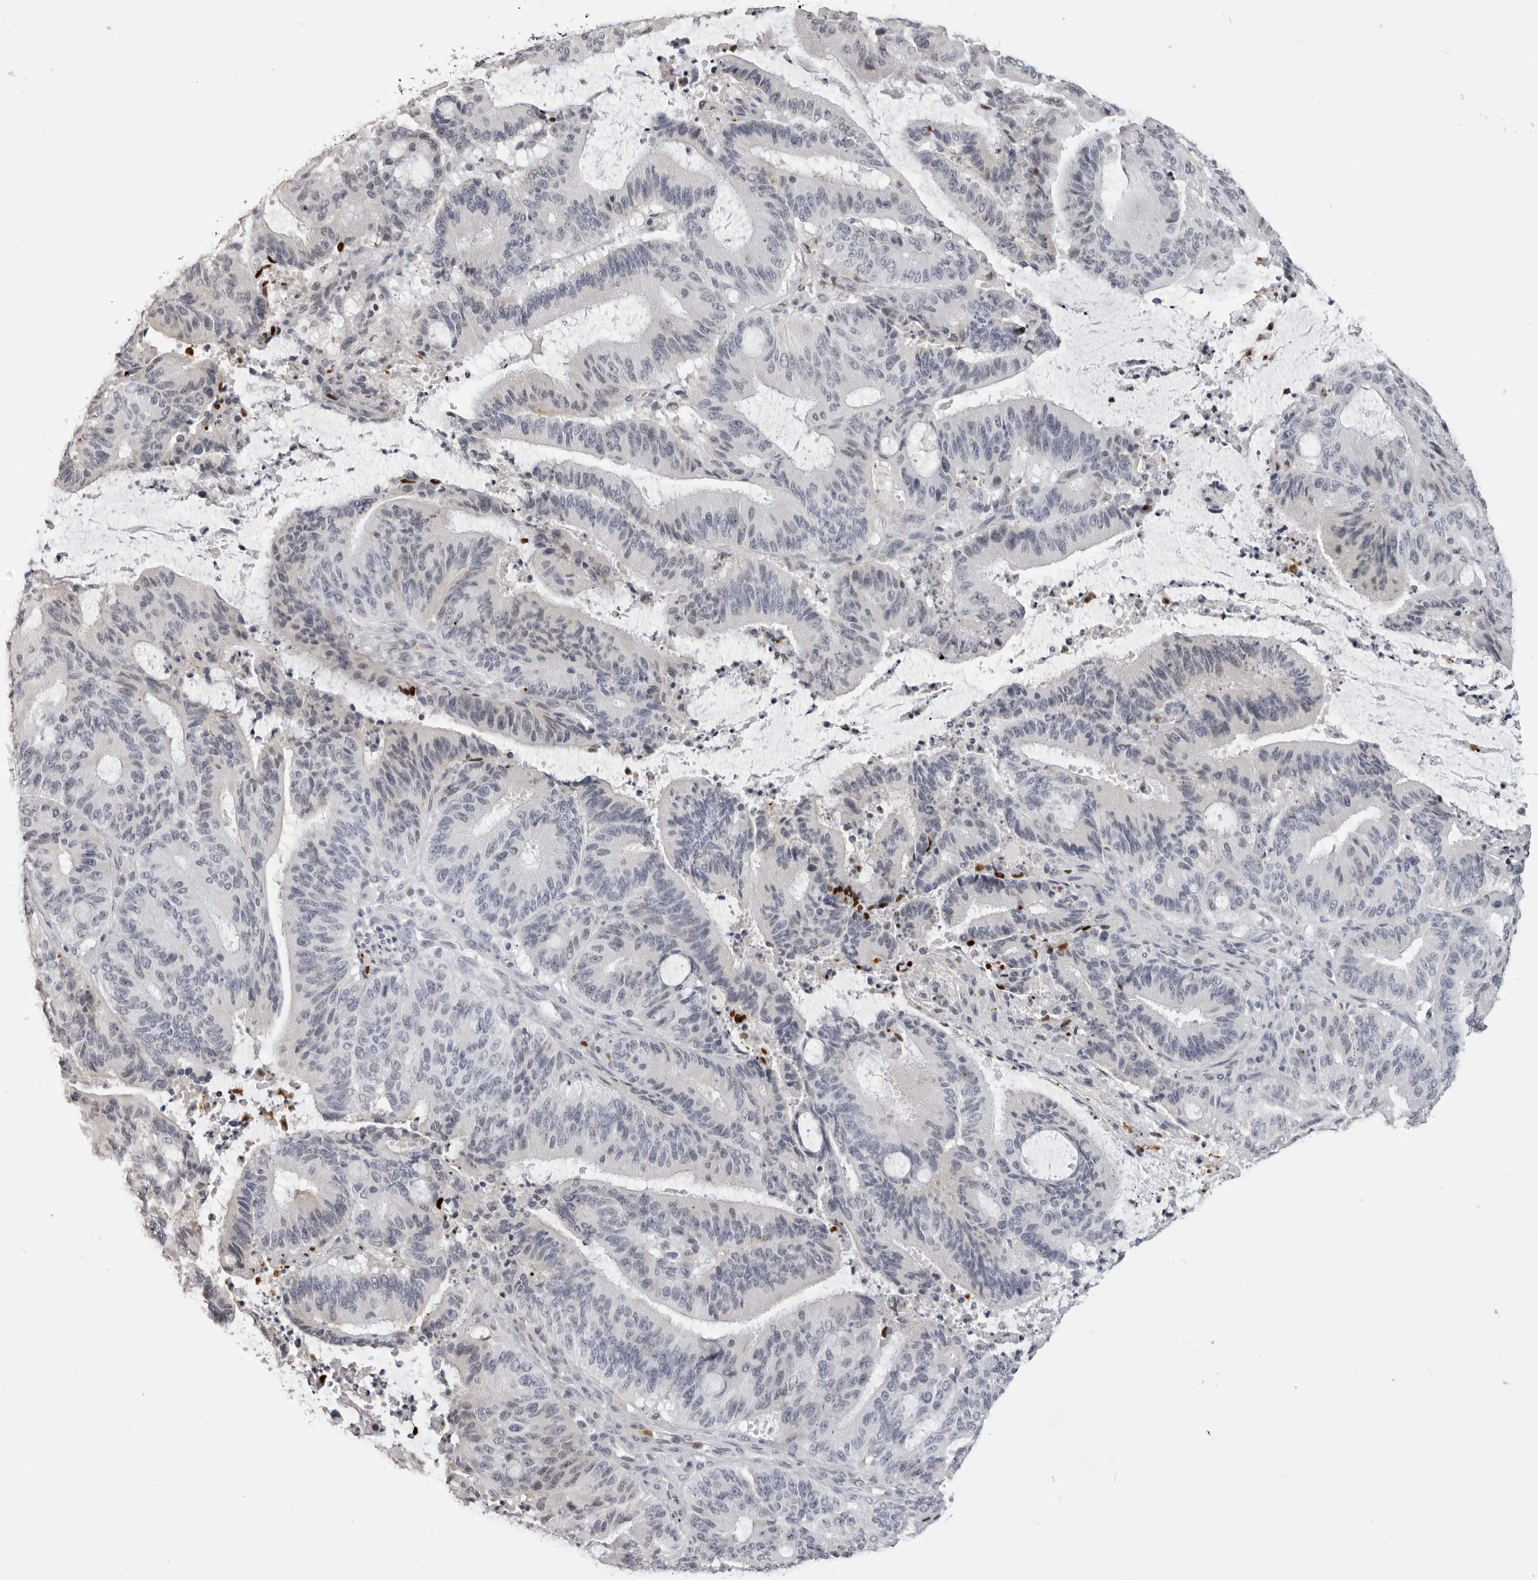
{"staining": {"intensity": "negative", "quantity": "none", "location": "none"}, "tissue": "liver cancer", "cell_type": "Tumor cells", "image_type": "cancer", "snomed": [{"axis": "morphology", "description": "Normal tissue, NOS"}, {"axis": "morphology", "description": "Cholangiocarcinoma"}, {"axis": "topography", "description": "Liver"}, {"axis": "topography", "description": "Peripheral nerve tissue"}], "caption": "Immunohistochemistry histopathology image of neoplastic tissue: cholangiocarcinoma (liver) stained with DAB shows no significant protein staining in tumor cells.", "gene": "IL31", "patient": {"sex": "female", "age": 73}}